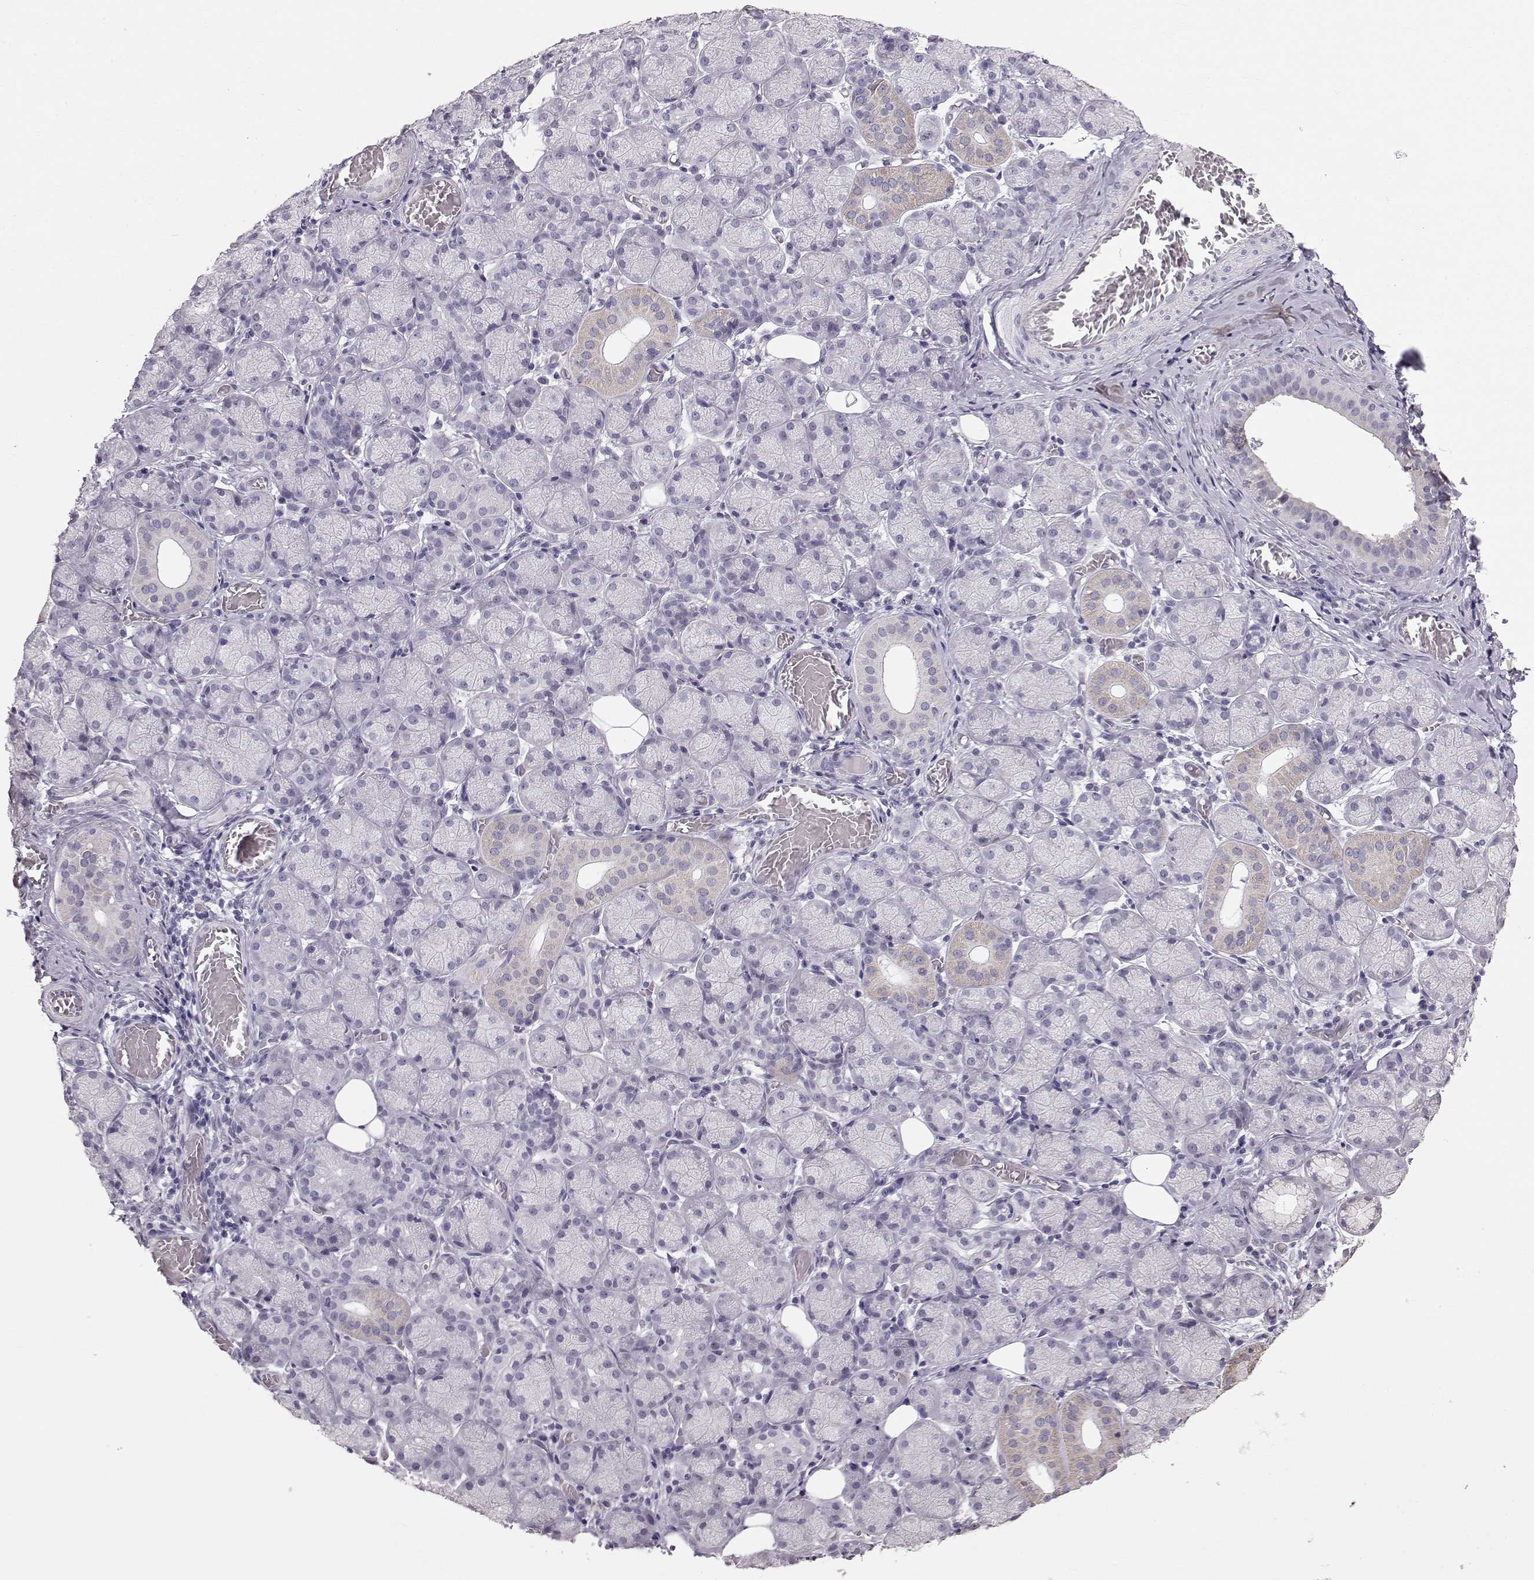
{"staining": {"intensity": "weak", "quantity": "<25%", "location": "cytoplasmic/membranous"}, "tissue": "salivary gland", "cell_type": "Glandular cells", "image_type": "normal", "snomed": [{"axis": "morphology", "description": "Normal tissue, NOS"}, {"axis": "topography", "description": "Salivary gland"}, {"axis": "topography", "description": "Peripheral nerve tissue"}], "caption": "Glandular cells are negative for protein expression in benign human salivary gland. Nuclei are stained in blue.", "gene": "POU1F1", "patient": {"sex": "female", "age": 24}}